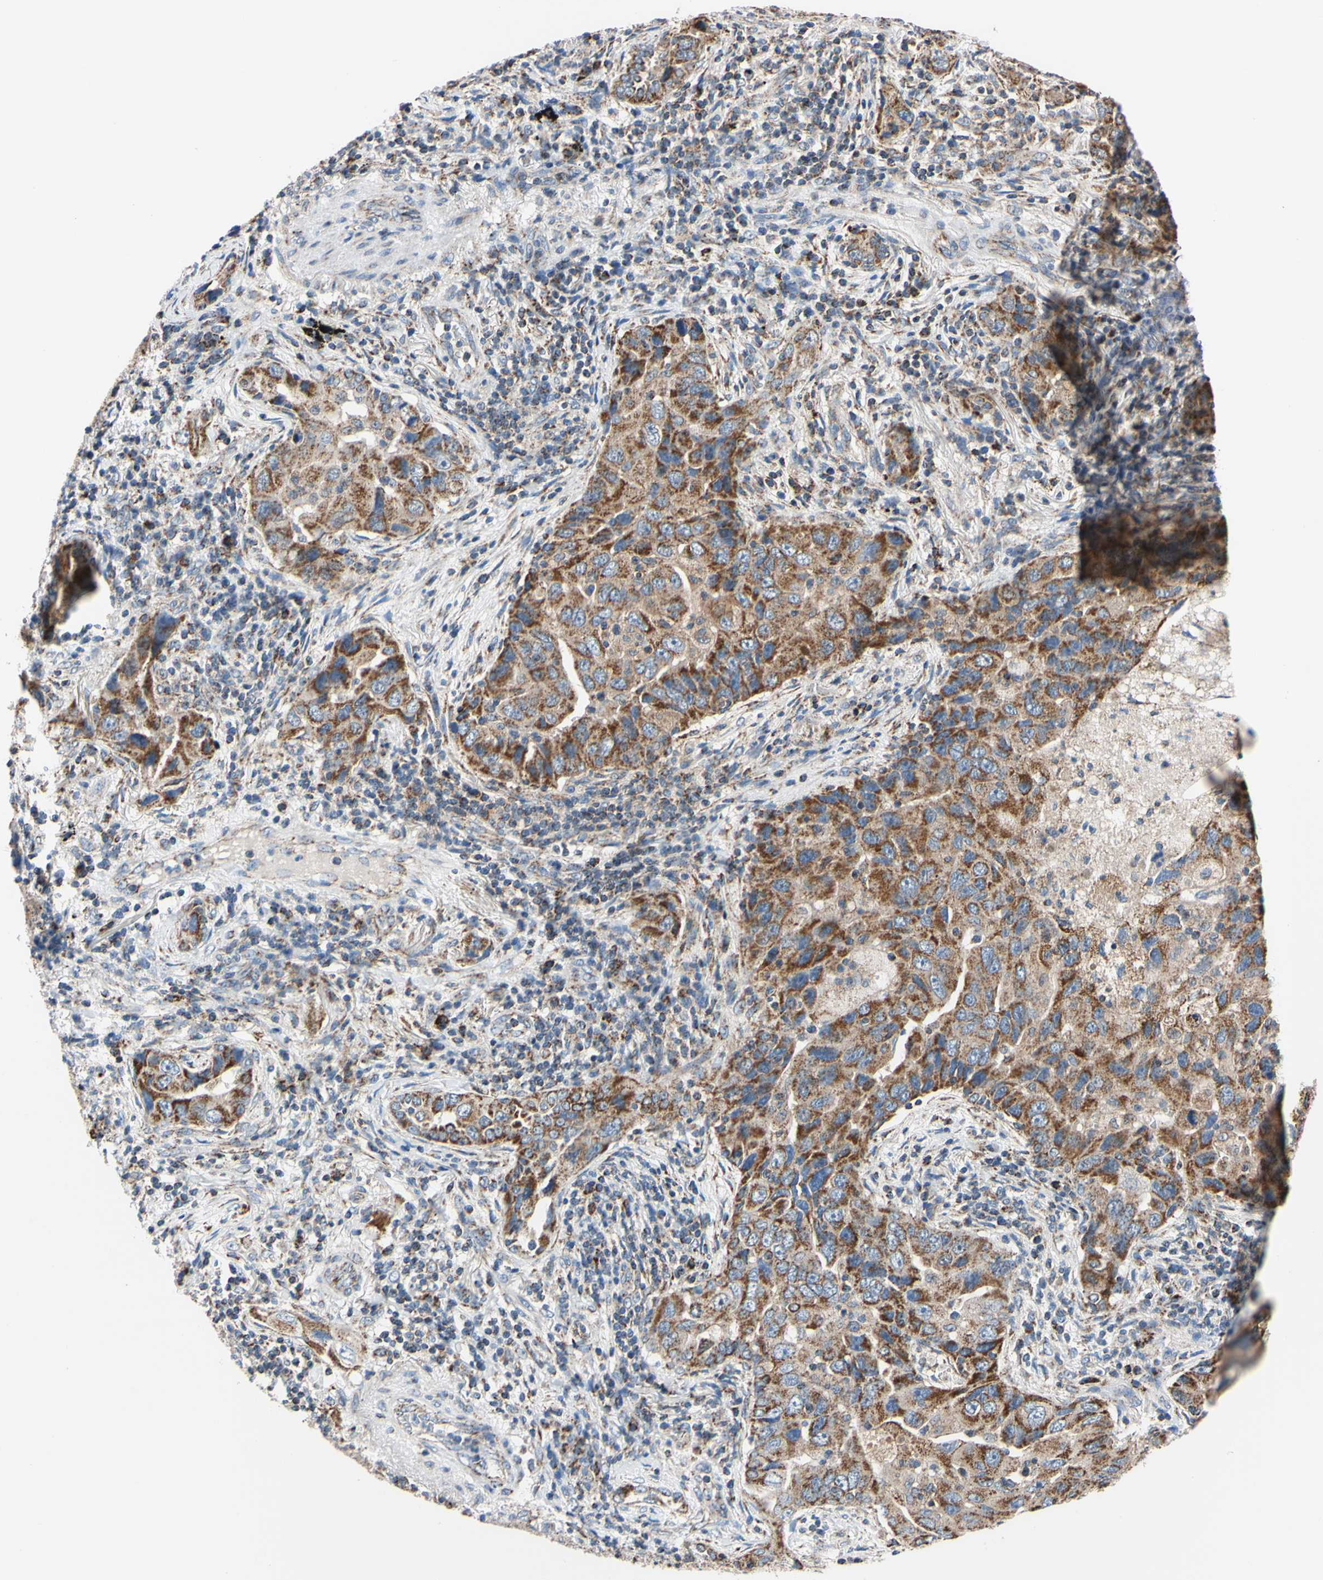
{"staining": {"intensity": "strong", "quantity": ">75%", "location": "cytoplasmic/membranous"}, "tissue": "lung cancer", "cell_type": "Tumor cells", "image_type": "cancer", "snomed": [{"axis": "morphology", "description": "Adenocarcinoma, NOS"}, {"axis": "topography", "description": "Lung"}], "caption": "Immunohistochemistry of human lung adenocarcinoma demonstrates high levels of strong cytoplasmic/membranous expression in approximately >75% of tumor cells.", "gene": "CLPP", "patient": {"sex": "female", "age": 65}}